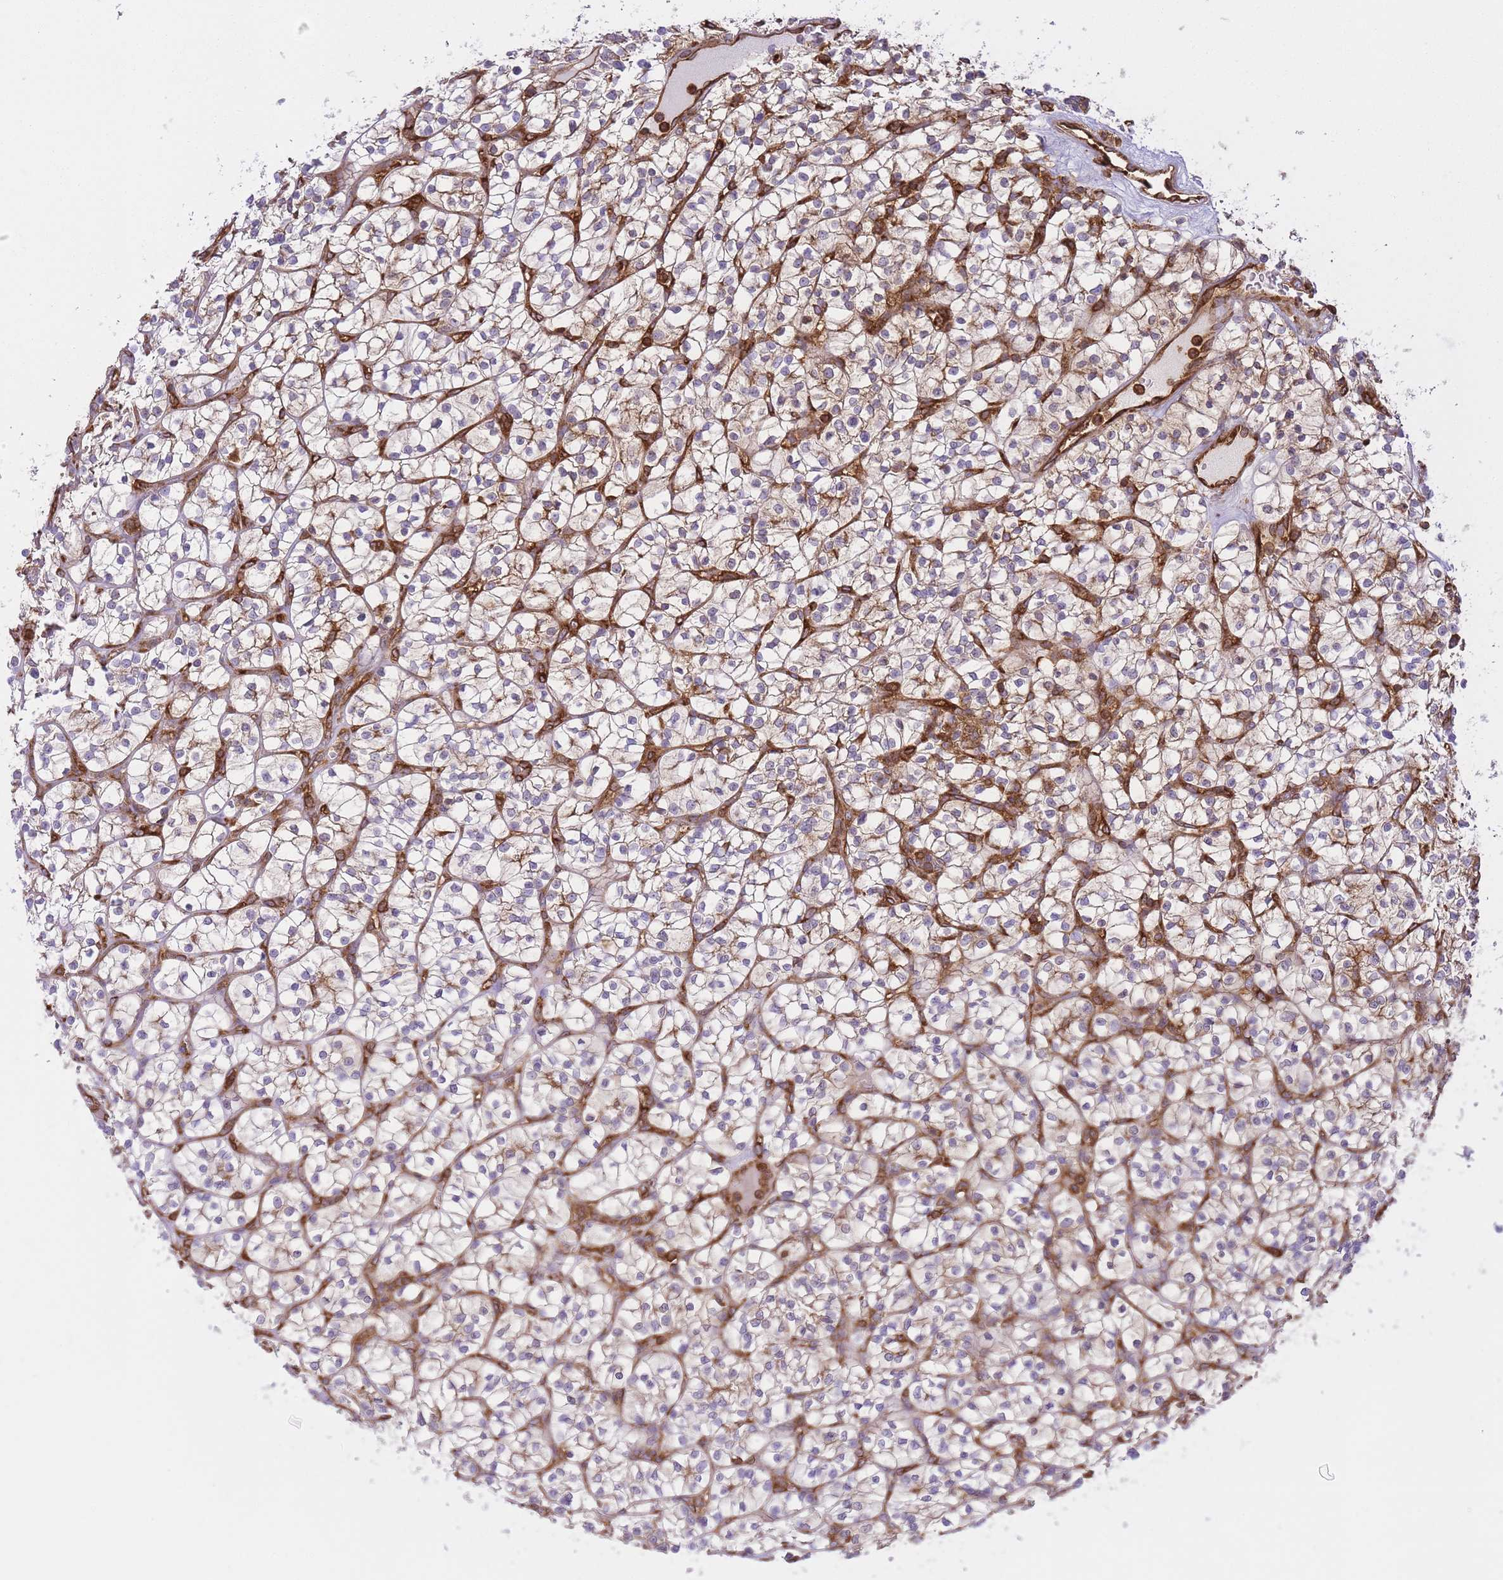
{"staining": {"intensity": "negative", "quantity": "none", "location": "none"}, "tissue": "renal cancer", "cell_type": "Tumor cells", "image_type": "cancer", "snomed": [{"axis": "morphology", "description": "Adenocarcinoma, NOS"}, {"axis": "topography", "description": "Kidney"}], "caption": "An immunohistochemistry micrograph of renal adenocarcinoma is shown. There is no staining in tumor cells of renal adenocarcinoma.", "gene": "MSN", "patient": {"sex": "female", "age": 64}}